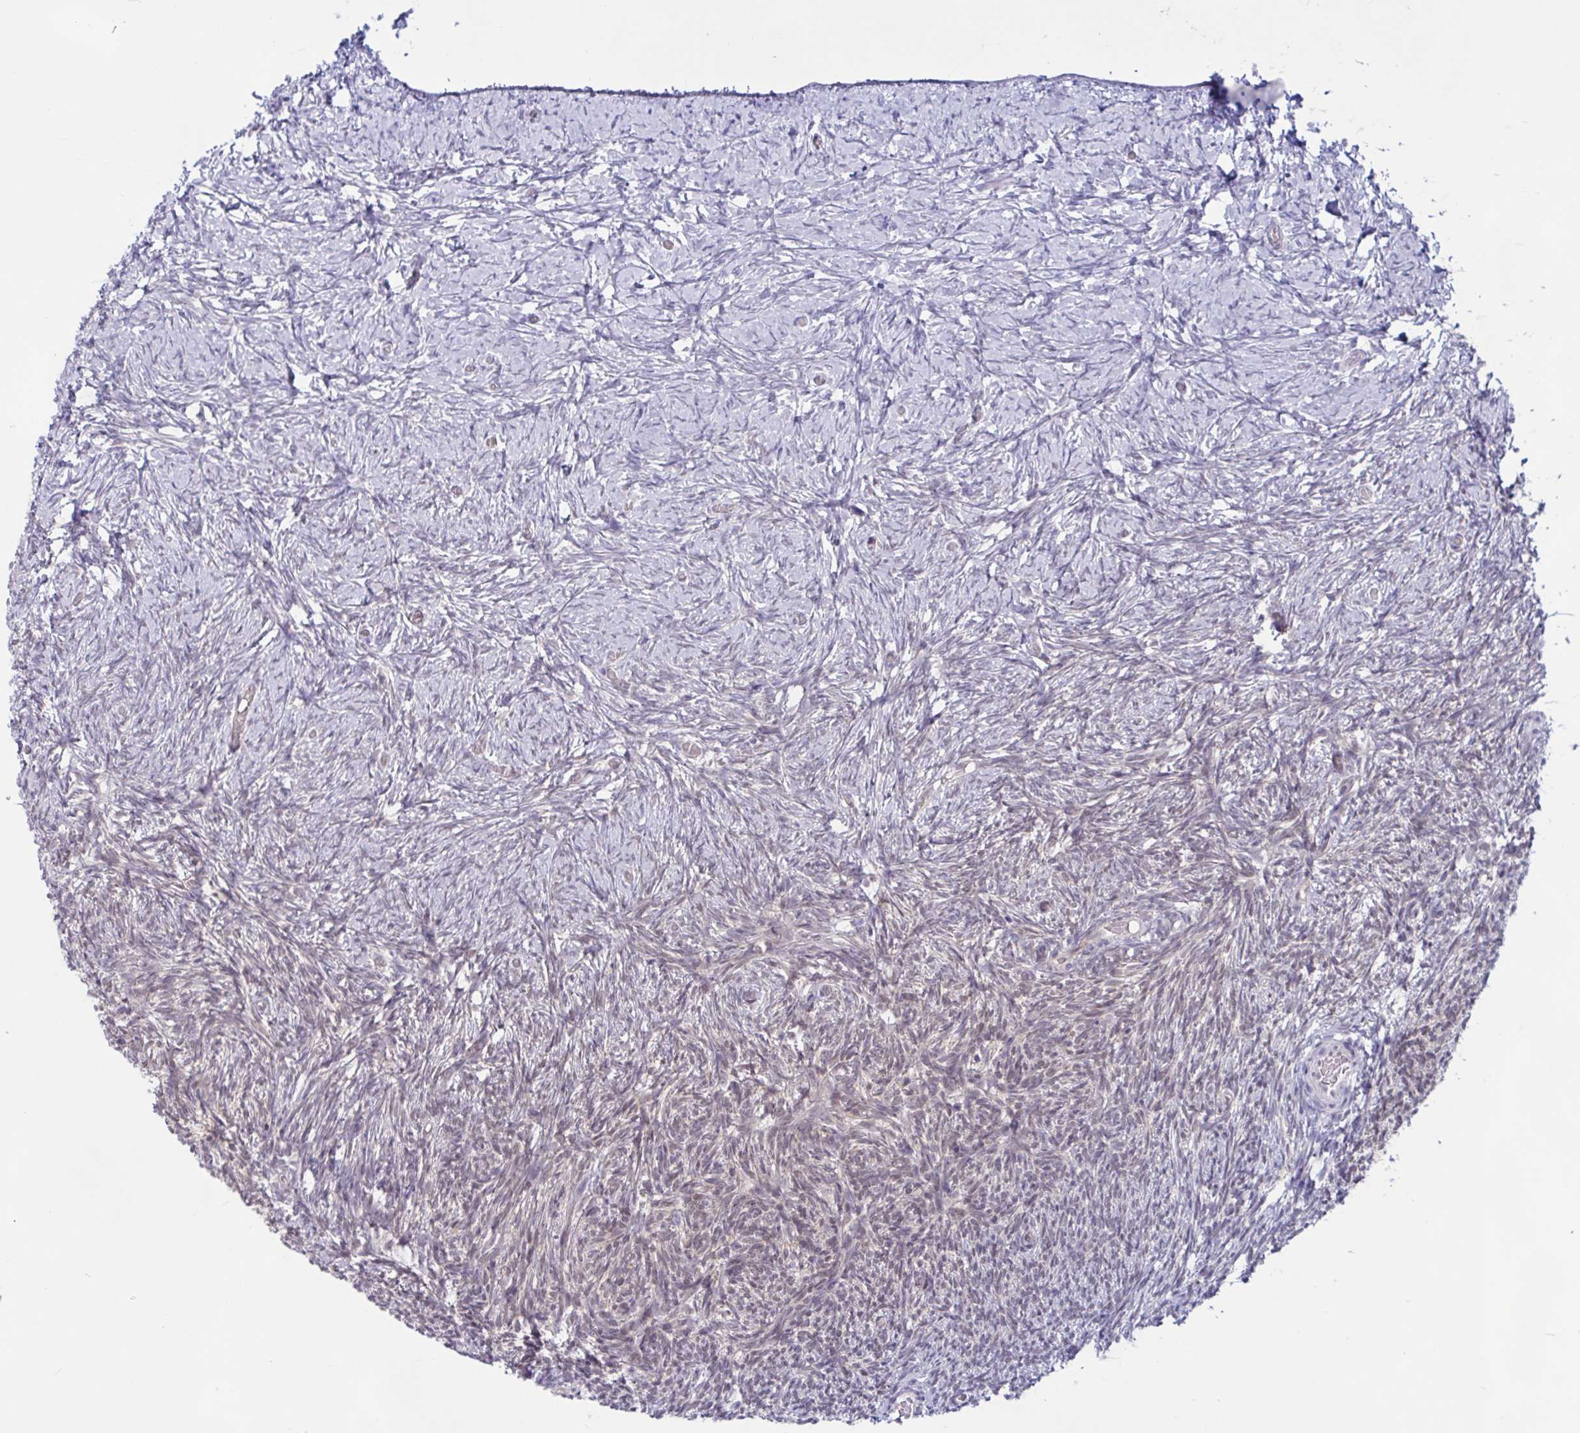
{"staining": {"intensity": "weak", "quantity": "<25%", "location": "cytoplasmic/membranous,nuclear"}, "tissue": "ovary", "cell_type": "Ovarian stroma cells", "image_type": "normal", "snomed": [{"axis": "morphology", "description": "Normal tissue, NOS"}, {"axis": "topography", "description": "Ovary"}], "caption": "The immunohistochemistry micrograph has no significant expression in ovarian stroma cells of ovary. The staining was performed using DAB (3,3'-diaminobenzidine) to visualize the protein expression in brown, while the nuclei were stained in blue with hematoxylin (Magnification: 20x).", "gene": "TSN", "patient": {"sex": "female", "age": 39}}